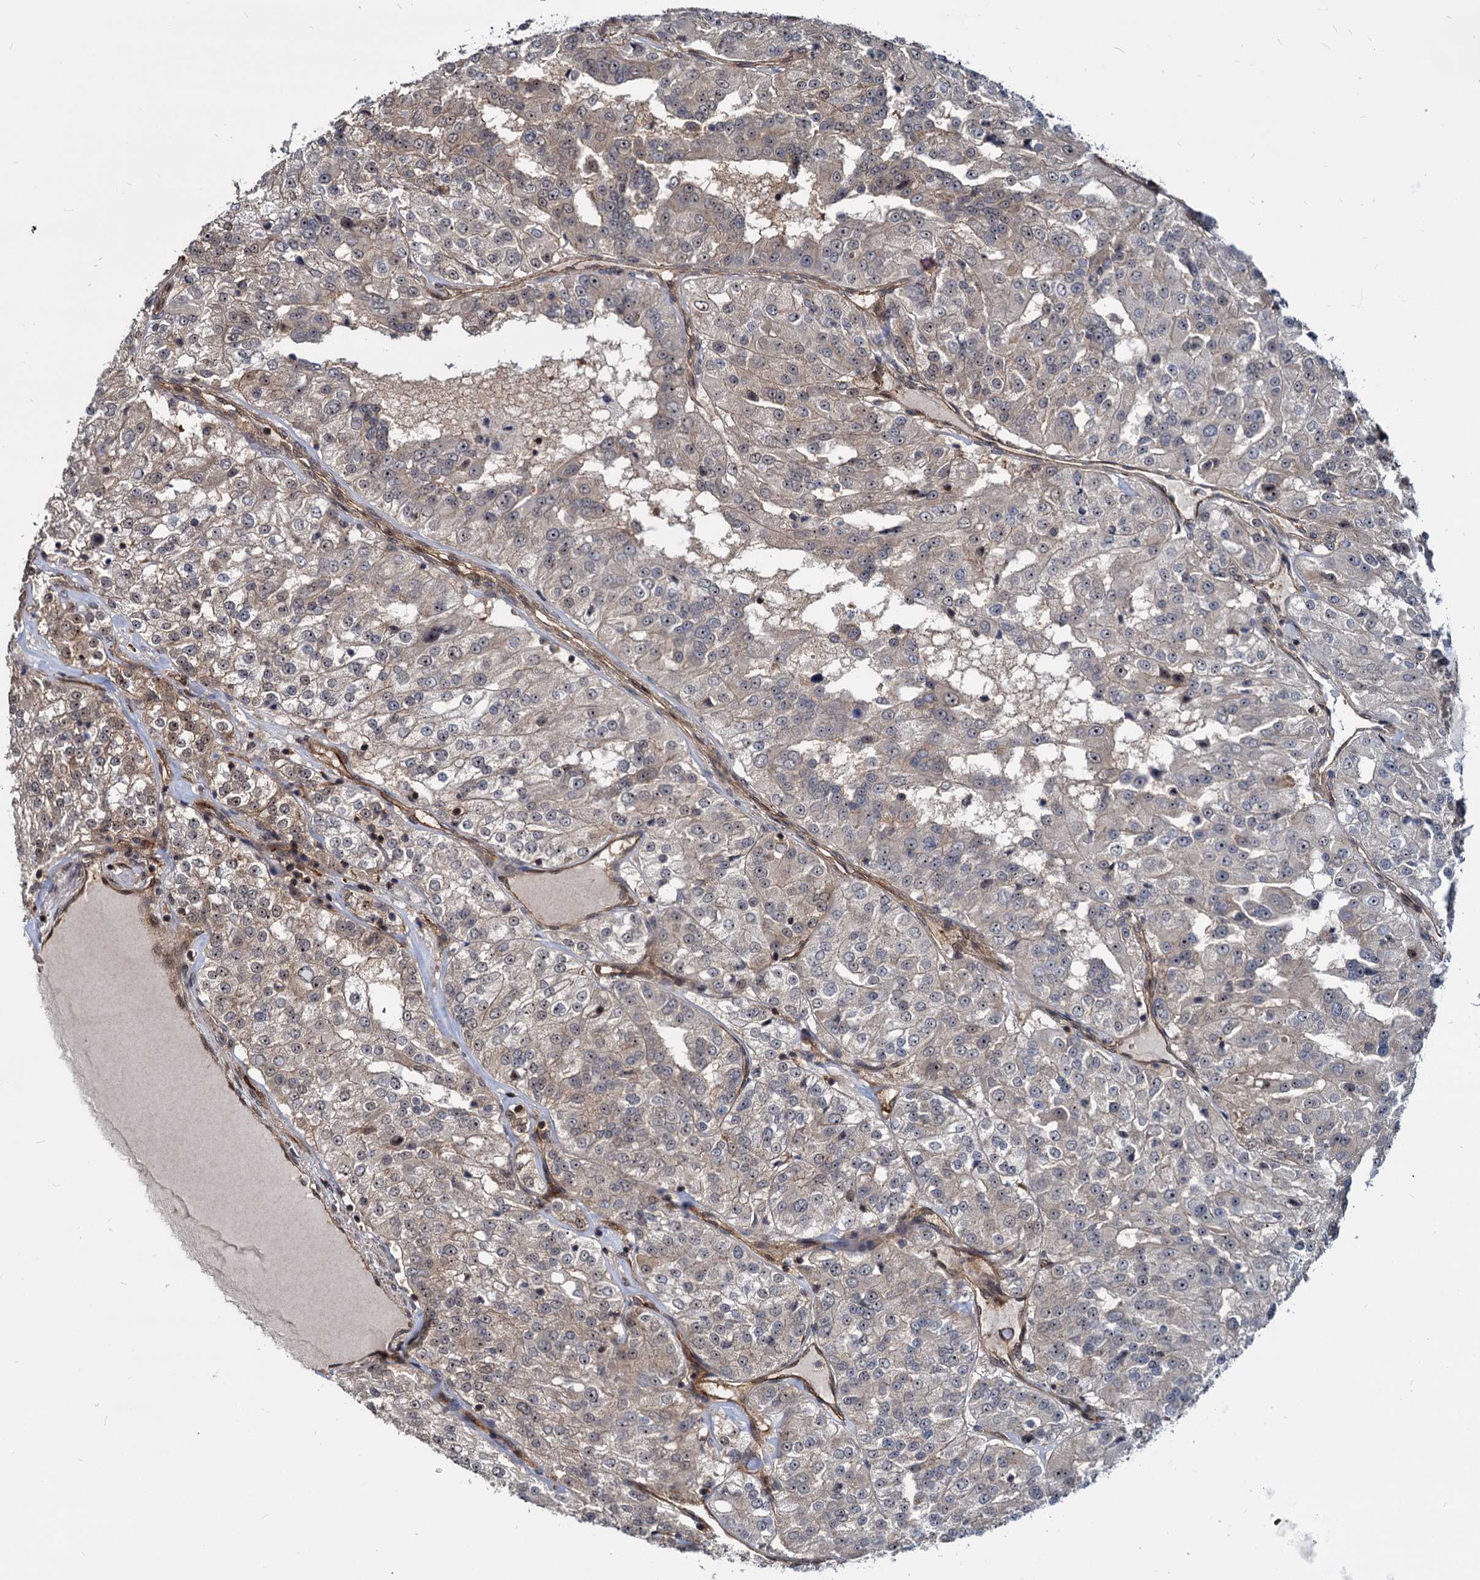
{"staining": {"intensity": "weak", "quantity": "25%-75%", "location": "cytoplasmic/membranous,nuclear"}, "tissue": "renal cancer", "cell_type": "Tumor cells", "image_type": "cancer", "snomed": [{"axis": "morphology", "description": "Adenocarcinoma, NOS"}, {"axis": "topography", "description": "Kidney"}], "caption": "The photomicrograph displays a brown stain indicating the presence of a protein in the cytoplasmic/membranous and nuclear of tumor cells in renal cancer (adenocarcinoma).", "gene": "UBLCP1", "patient": {"sex": "female", "age": 63}}